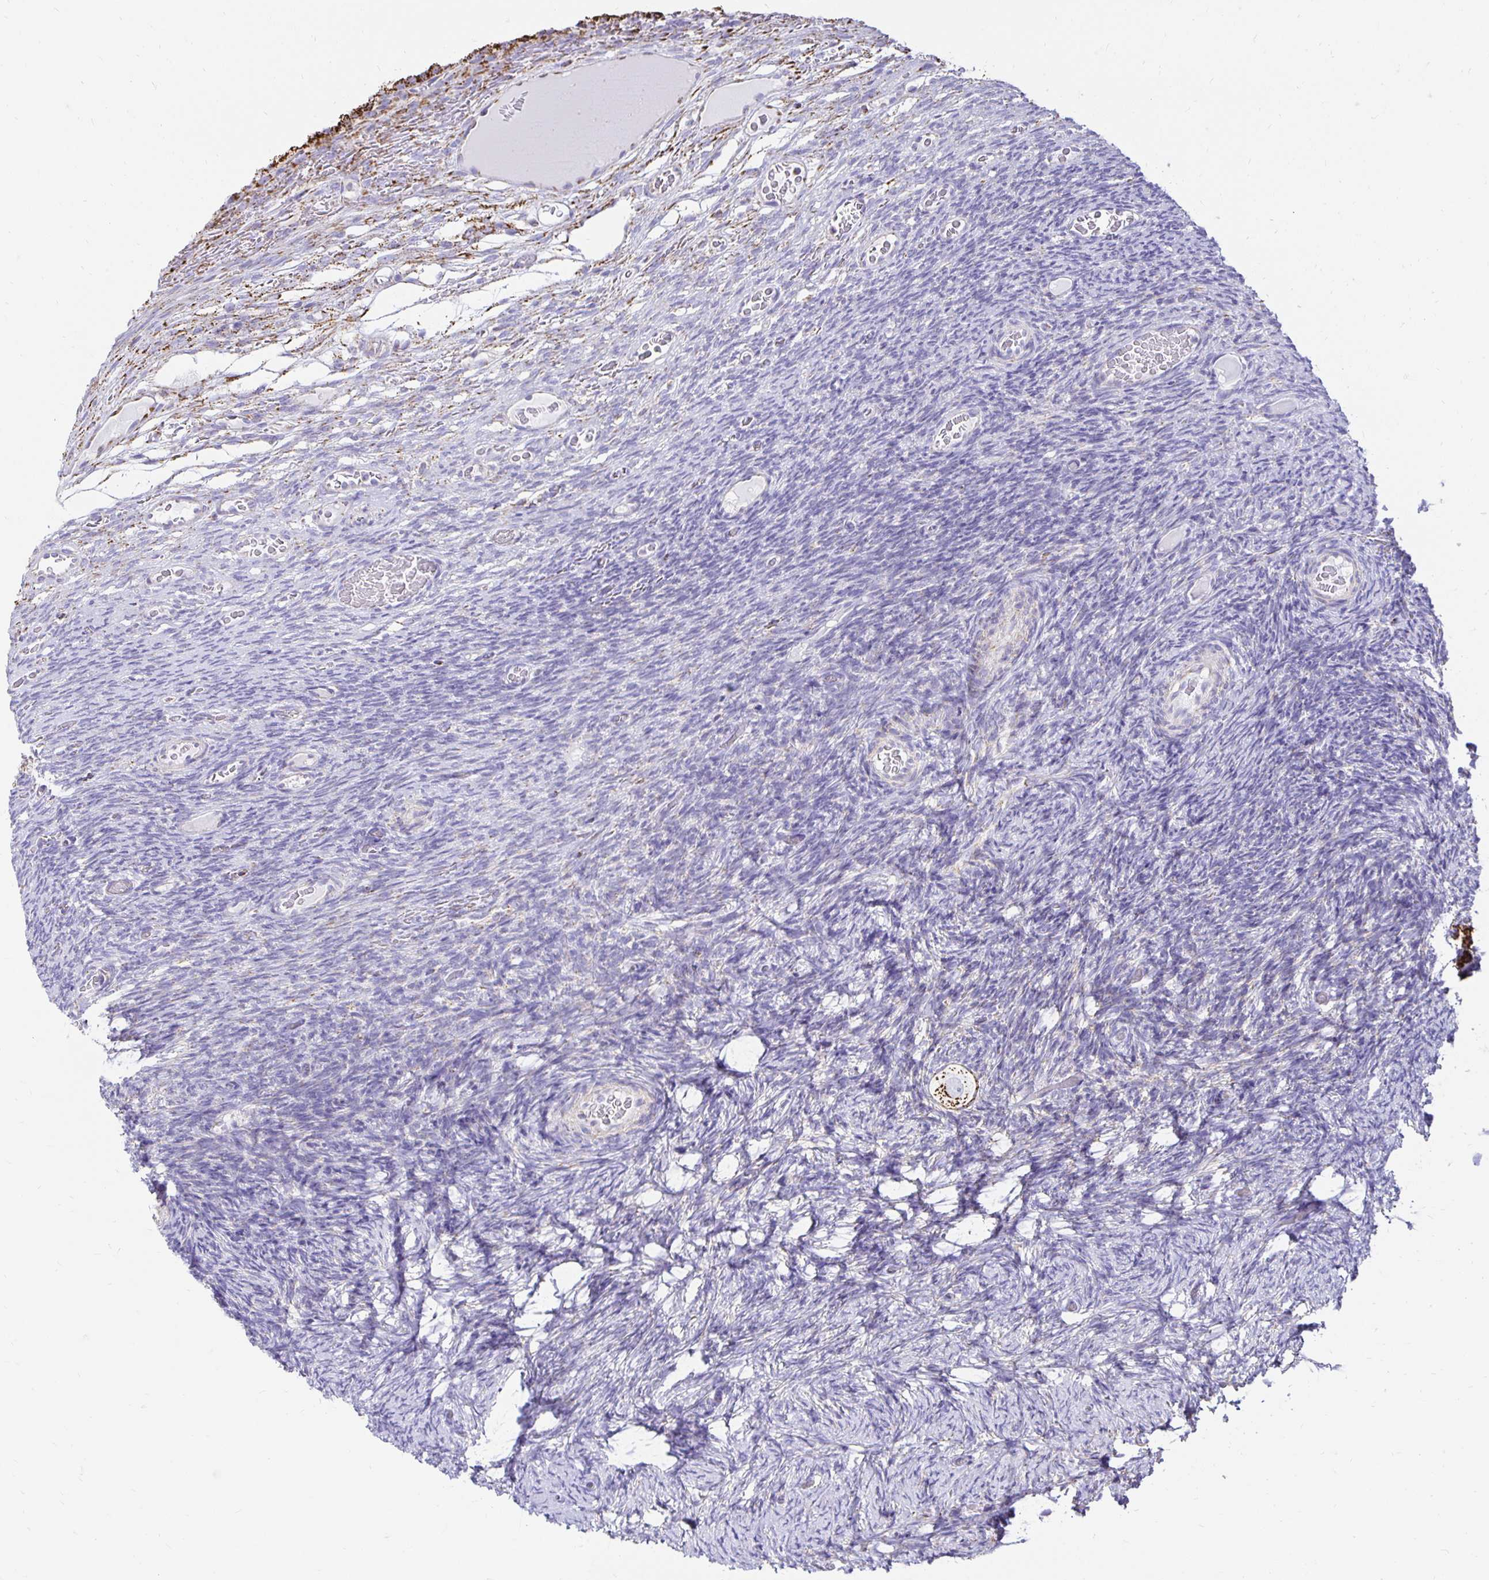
{"staining": {"intensity": "moderate", "quantity": ">75%", "location": "cytoplasmic/membranous"}, "tissue": "ovary", "cell_type": "Follicle cells", "image_type": "normal", "snomed": [{"axis": "morphology", "description": "Normal tissue, NOS"}, {"axis": "topography", "description": "Ovary"}], "caption": "The photomicrograph reveals a brown stain indicating the presence of a protein in the cytoplasmic/membranous of follicle cells in ovary. Nuclei are stained in blue.", "gene": "PLAAT2", "patient": {"sex": "female", "age": 34}}